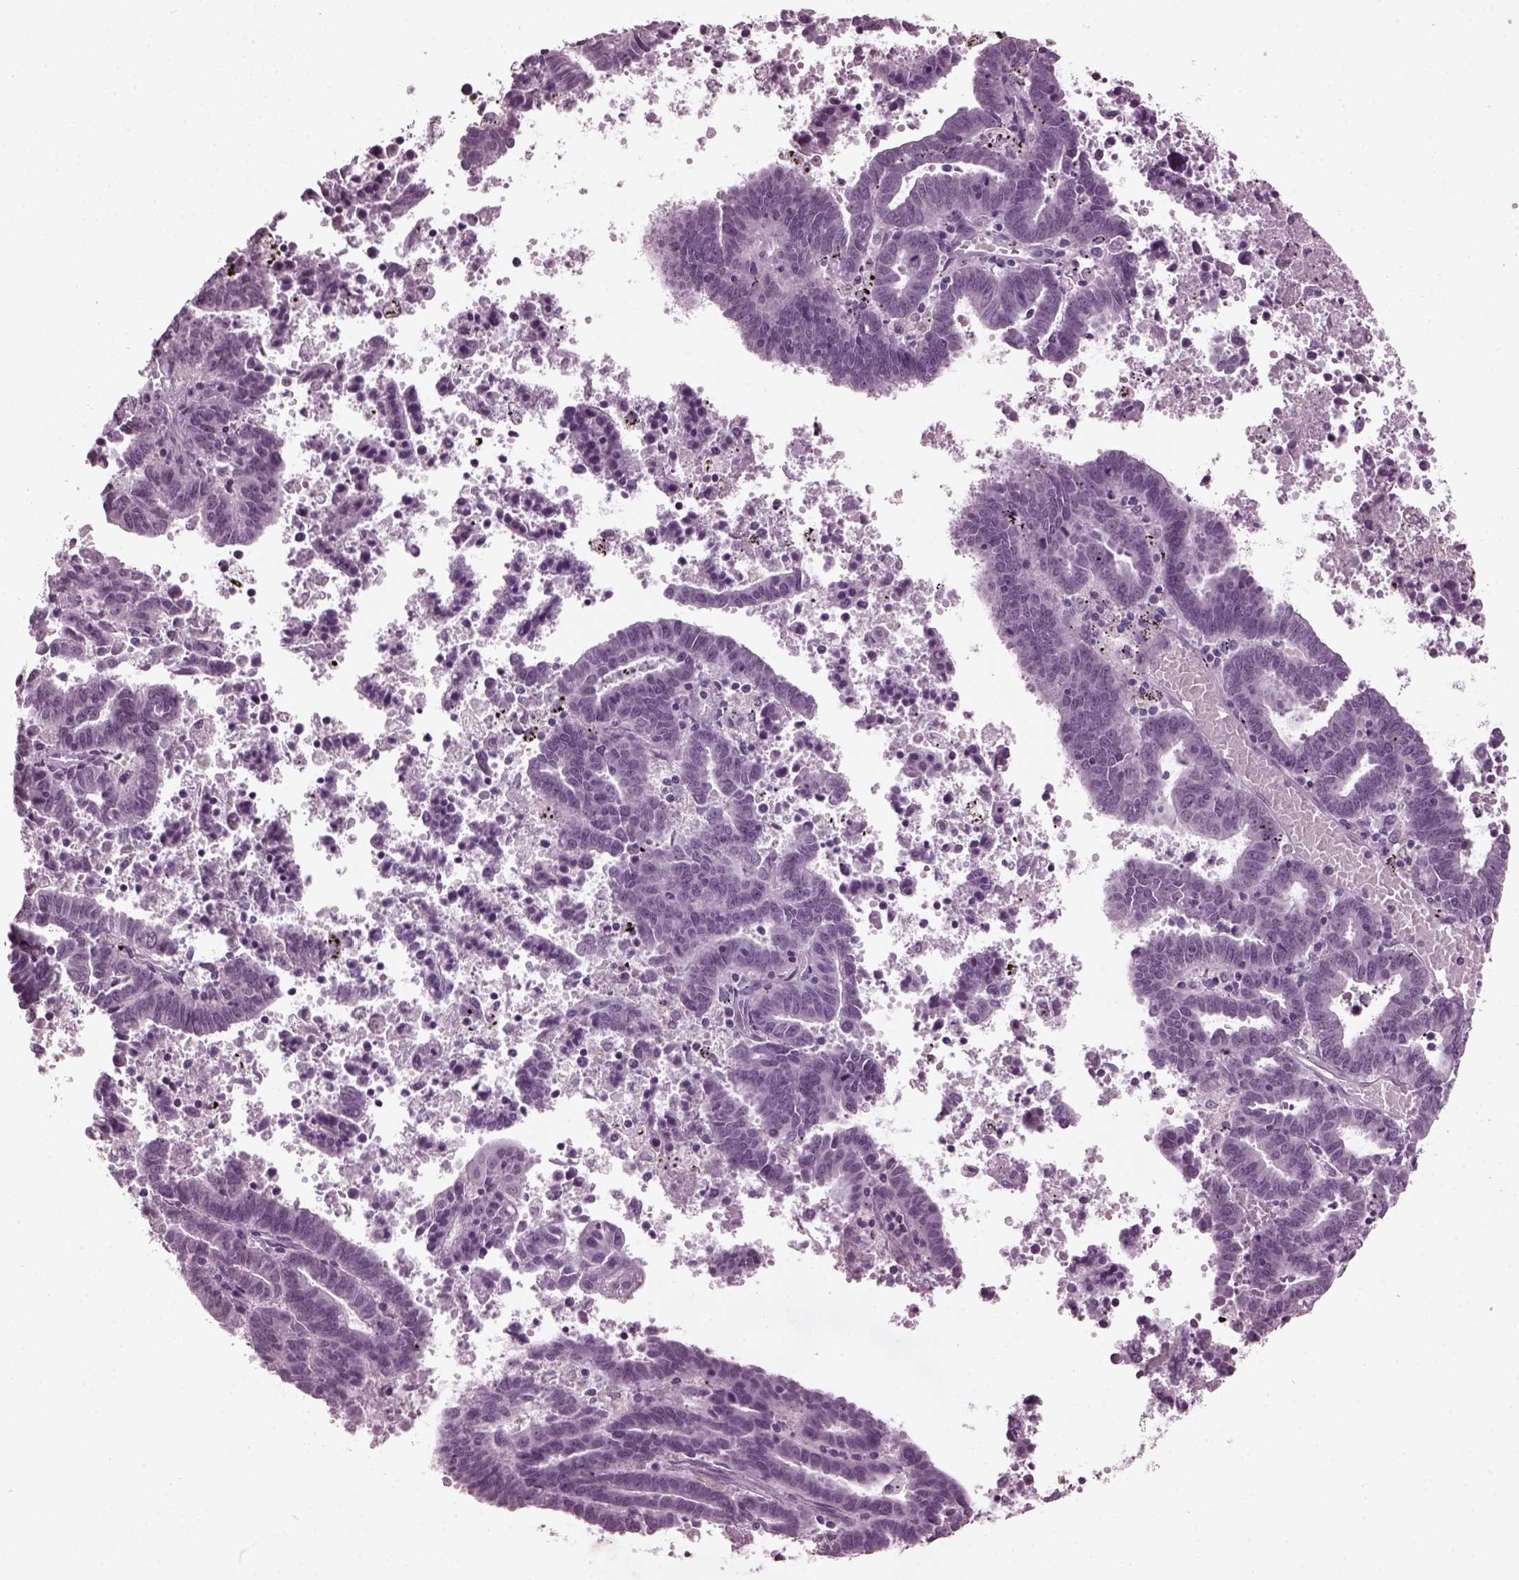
{"staining": {"intensity": "negative", "quantity": "none", "location": "none"}, "tissue": "endometrial cancer", "cell_type": "Tumor cells", "image_type": "cancer", "snomed": [{"axis": "morphology", "description": "Adenocarcinoma, NOS"}, {"axis": "topography", "description": "Uterus"}], "caption": "An image of adenocarcinoma (endometrial) stained for a protein demonstrates no brown staining in tumor cells.", "gene": "SLC6A17", "patient": {"sex": "female", "age": 83}}